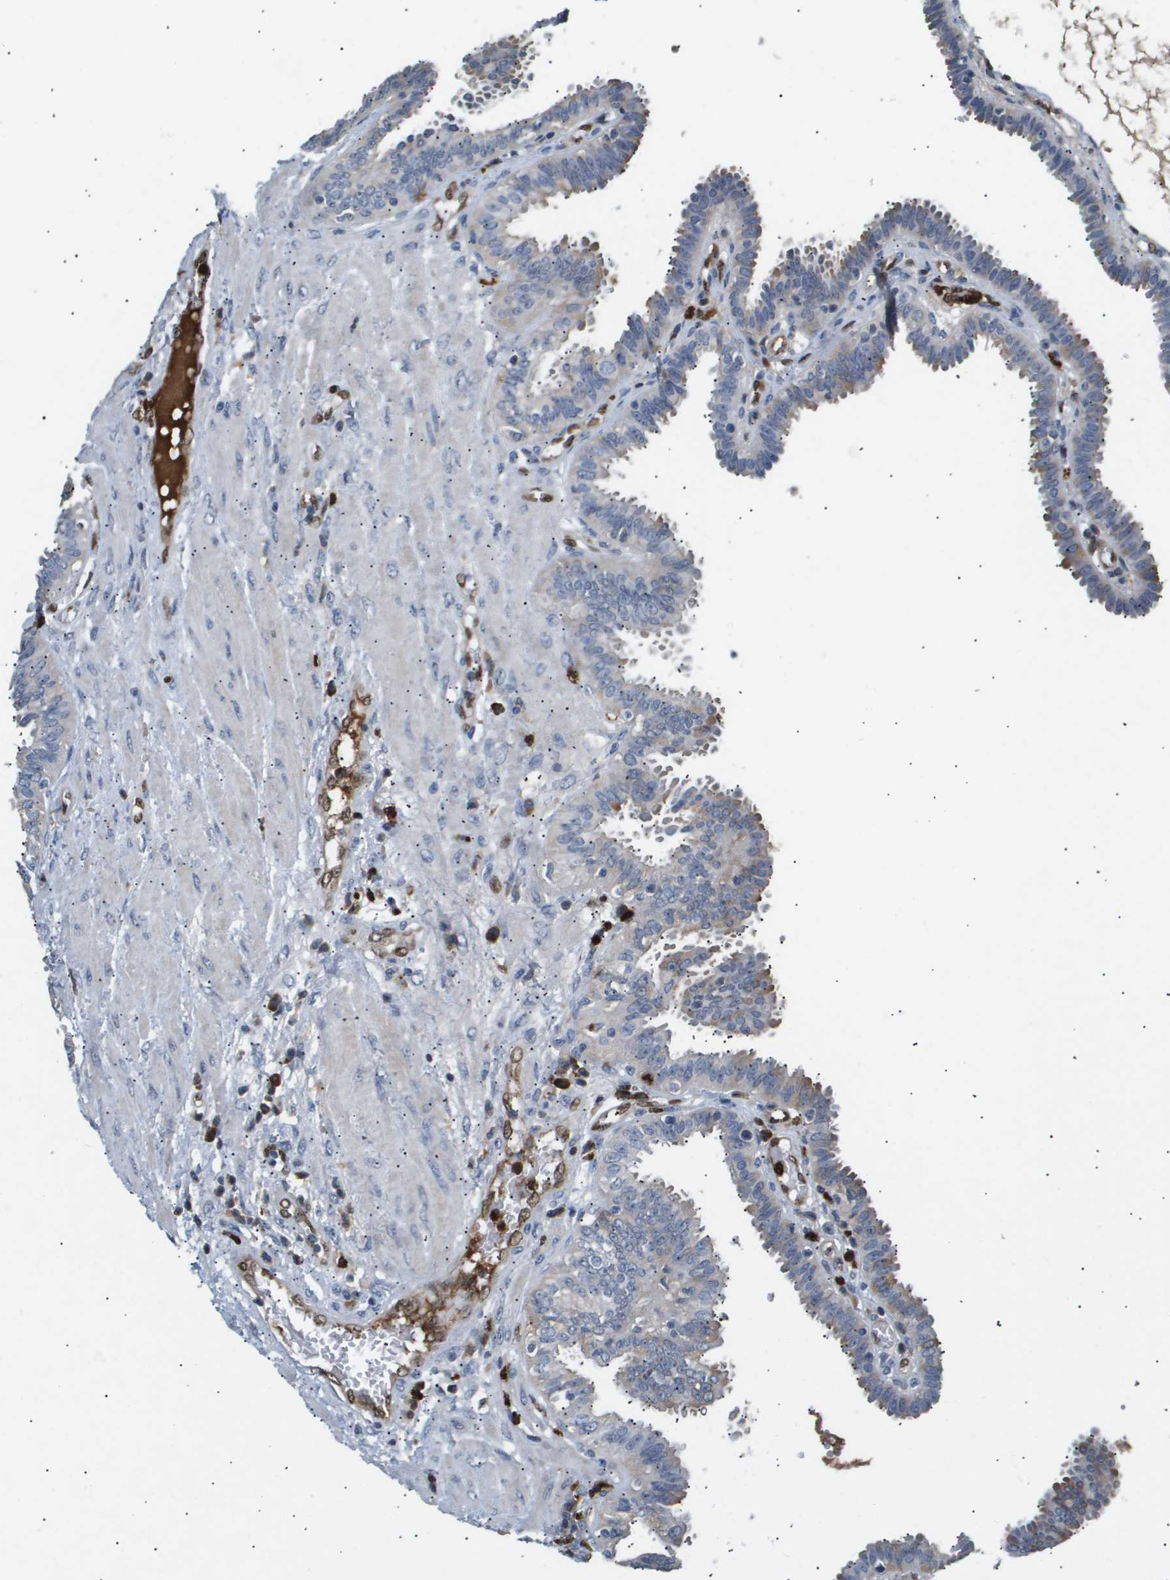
{"staining": {"intensity": "weak", "quantity": "<25%", "location": "cytoplasmic/membranous"}, "tissue": "fallopian tube", "cell_type": "Glandular cells", "image_type": "normal", "snomed": [{"axis": "morphology", "description": "Normal tissue, NOS"}, {"axis": "topography", "description": "Fallopian tube"}], "caption": "This is an immunohistochemistry (IHC) photomicrograph of normal fallopian tube. There is no expression in glandular cells.", "gene": "ERG", "patient": {"sex": "female", "age": 32}}